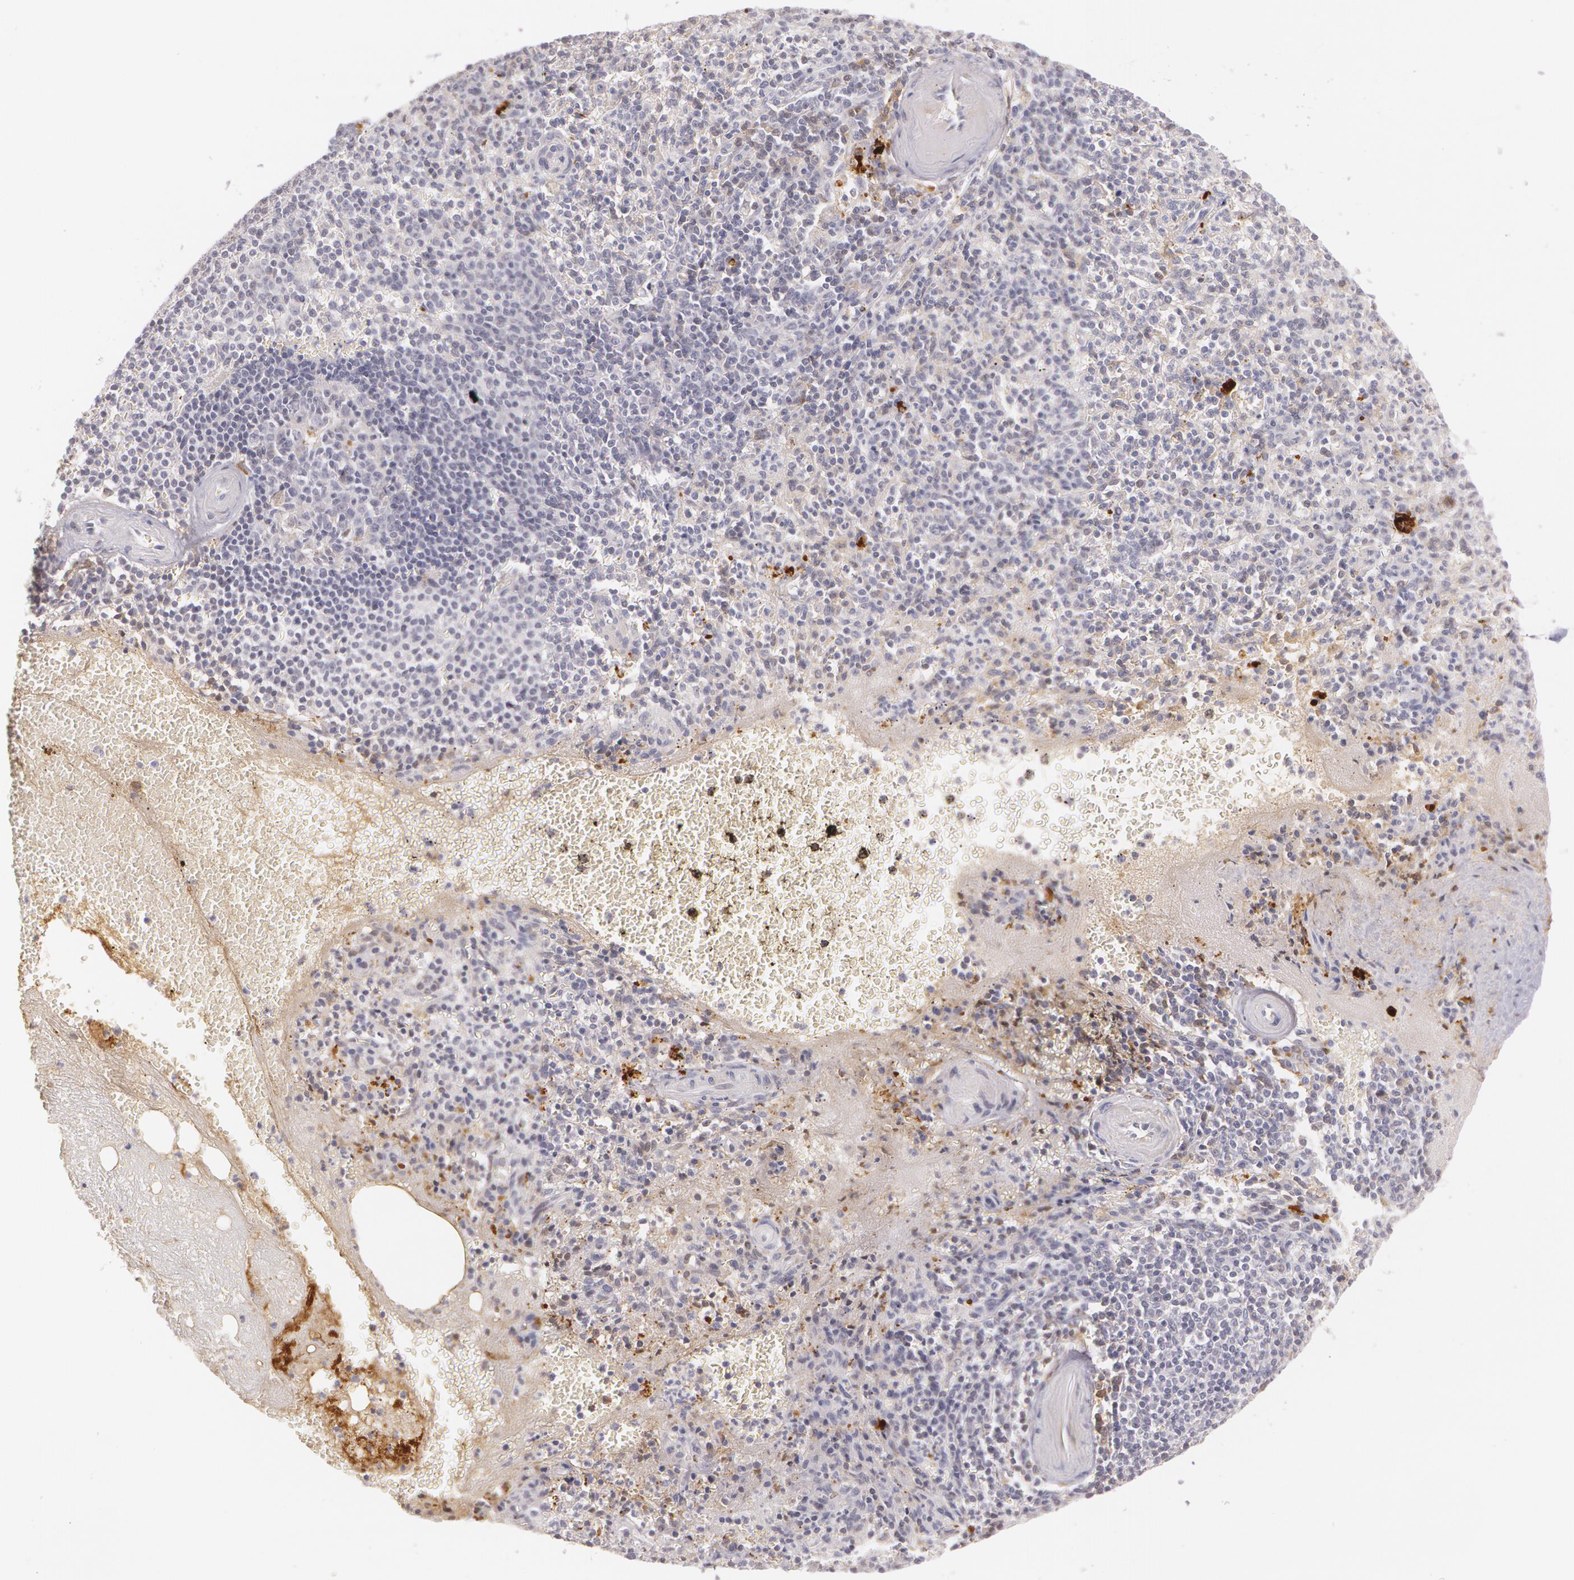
{"staining": {"intensity": "negative", "quantity": "none", "location": "none"}, "tissue": "spleen", "cell_type": "Cells in red pulp", "image_type": "normal", "snomed": [{"axis": "morphology", "description": "Normal tissue, NOS"}, {"axis": "topography", "description": "Spleen"}], "caption": "High power microscopy histopathology image of an immunohistochemistry photomicrograph of unremarkable spleen, revealing no significant expression in cells in red pulp. (Immunohistochemistry, brightfield microscopy, high magnification).", "gene": "LBP", "patient": {"sex": "male", "age": 72}}